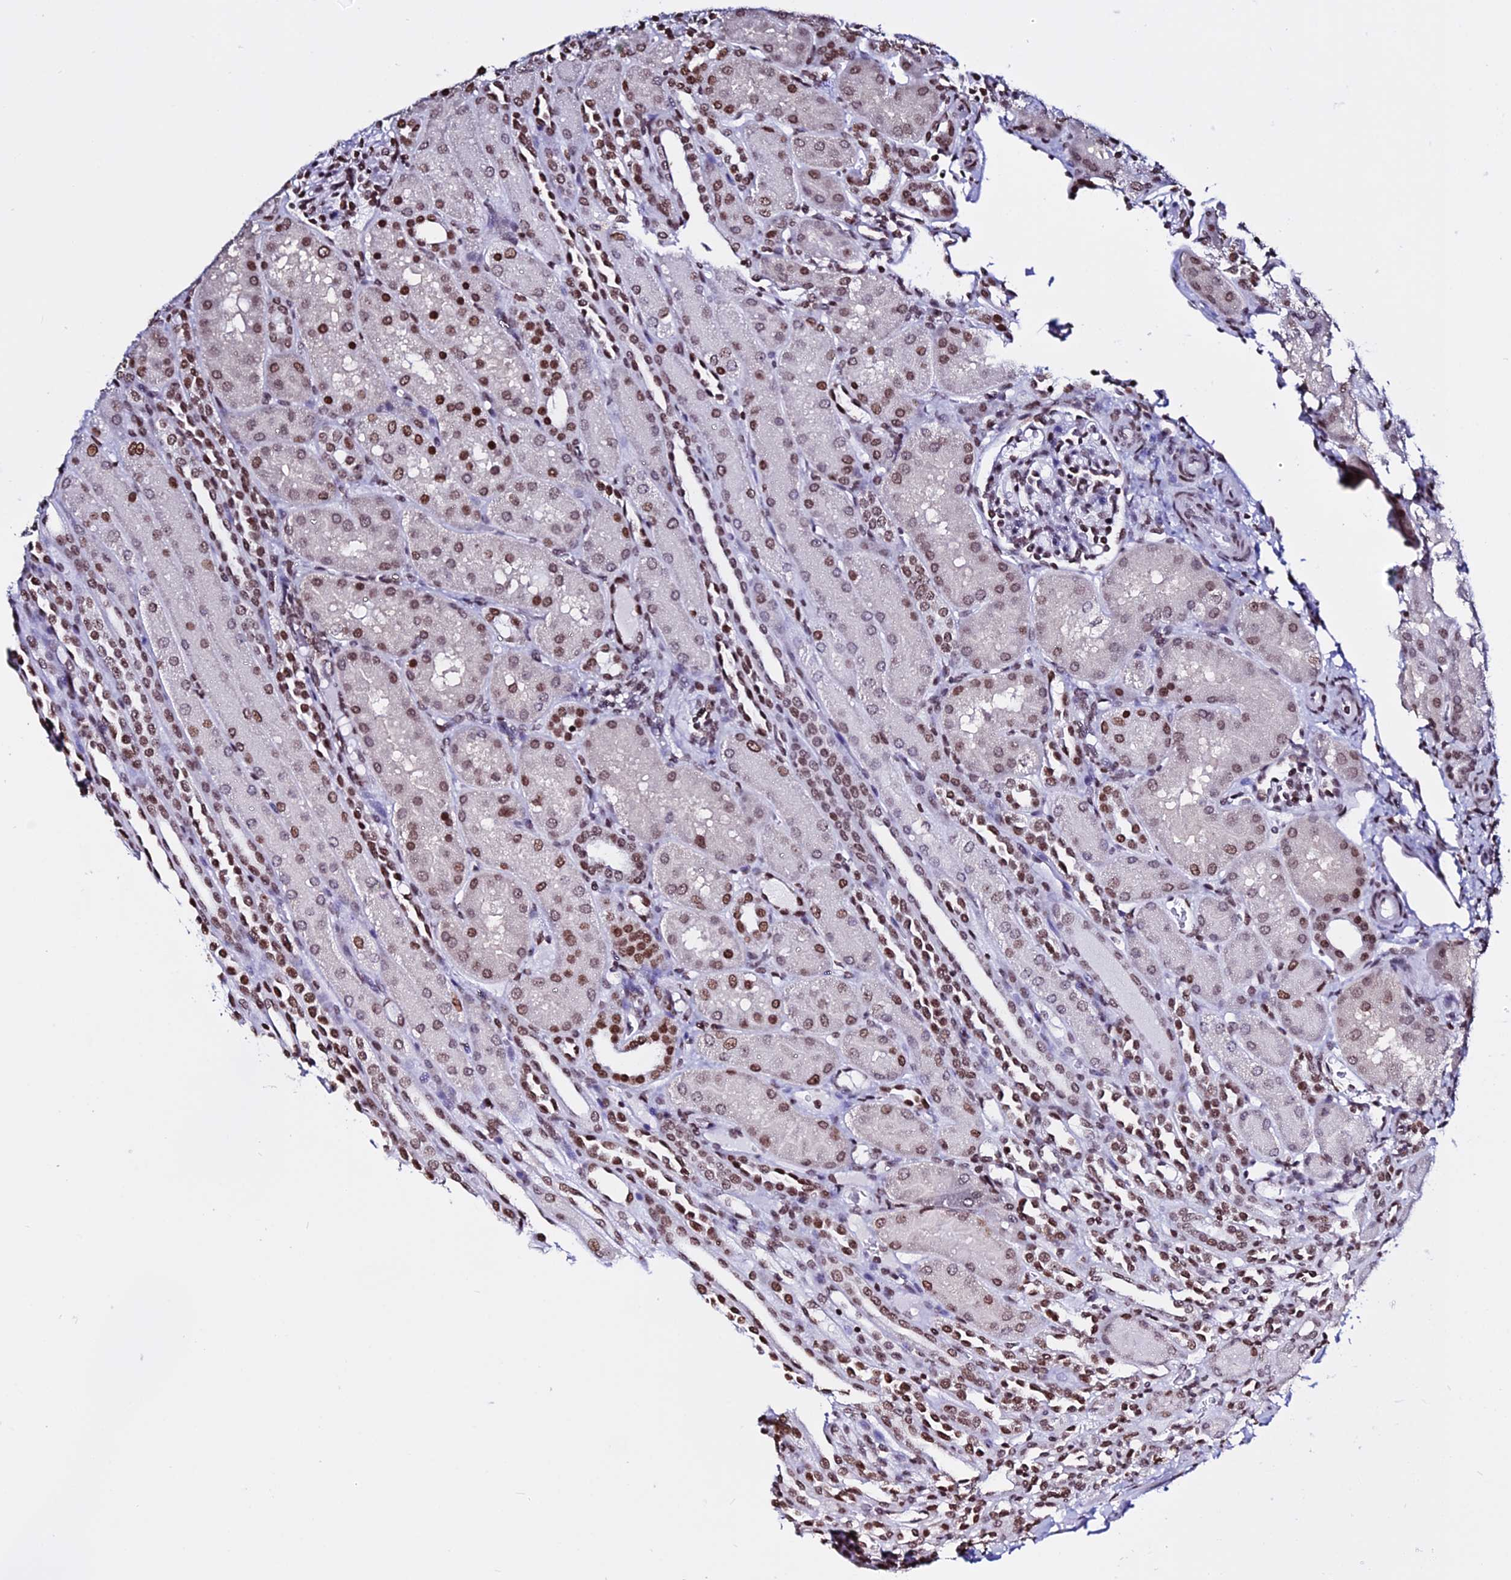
{"staining": {"intensity": "moderate", "quantity": ">75%", "location": "nuclear"}, "tissue": "kidney", "cell_type": "Cells in glomeruli", "image_type": "normal", "snomed": [{"axis": "morphology", "description": "Normal tissue, NOS"}, {"axis": "topography", "description": "Kidney"}], "caption": "A histopathology image of kidney stained for a protein reveals moderate nuclear brown staining in cells in glomeruli.", "gene": "ENSG00000282988", "patient": {"sex": "male", "age": 1}}